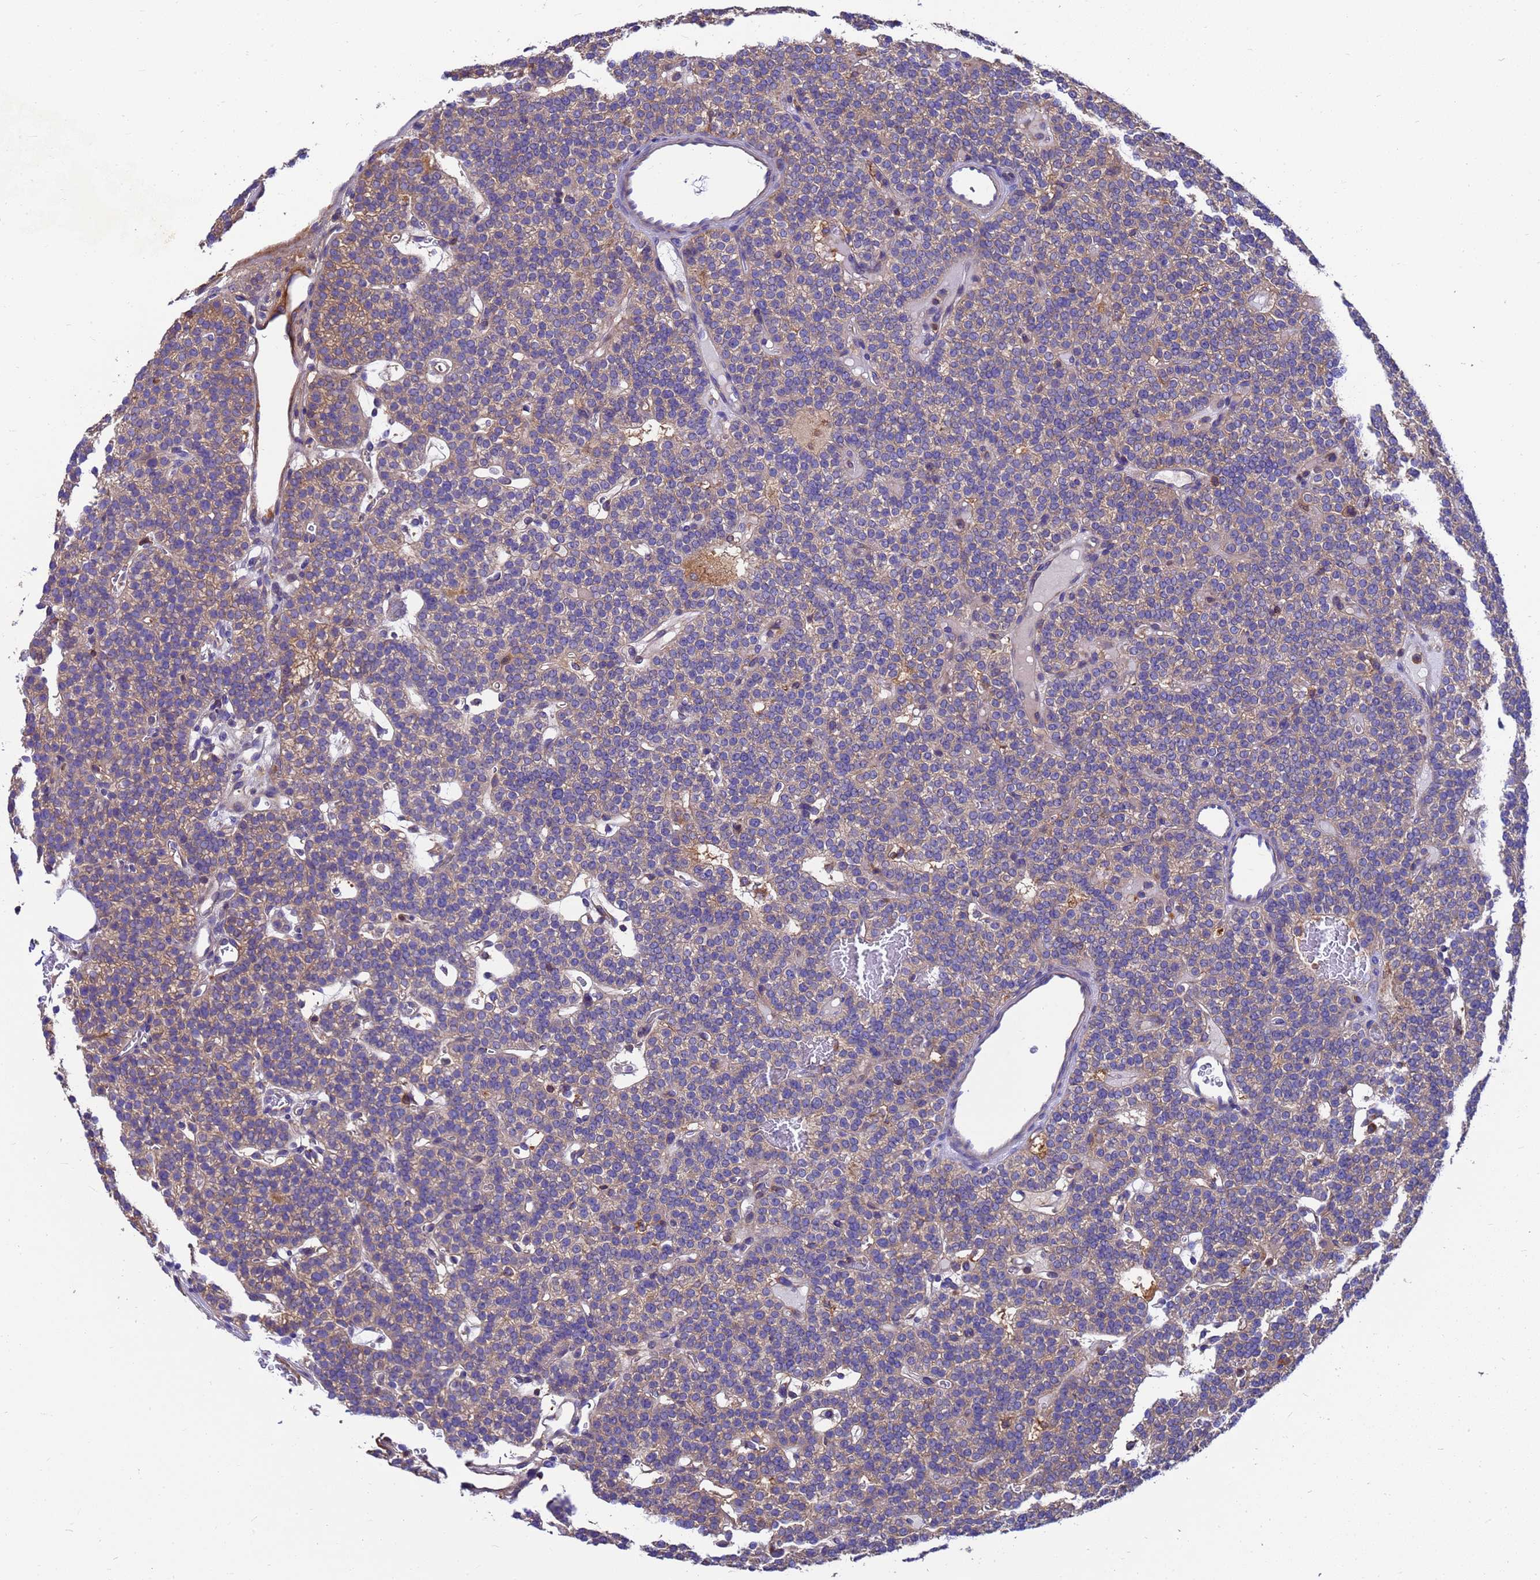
{"staining": {"intensity": "weak", "quantity": "<25%", "location": "cytoplasmic/membranous"}, "tissue": "parathyroid gland", "cell_type": "Glandular cells", "image_type": "normal", "snomed": [{"axis": "morphology", "description": "Normal tissue, NOS"}, {"axis": "topography", "description": "Parathyroid gland"}], "caption": "Immunohistochemistry photomicrograph of benign parathyroid gland stained for a protein (brown), which exhibits no positivity in glandular cells.", "gene": "ZNF235", "patient": {"sex": "male", "age": 83}}